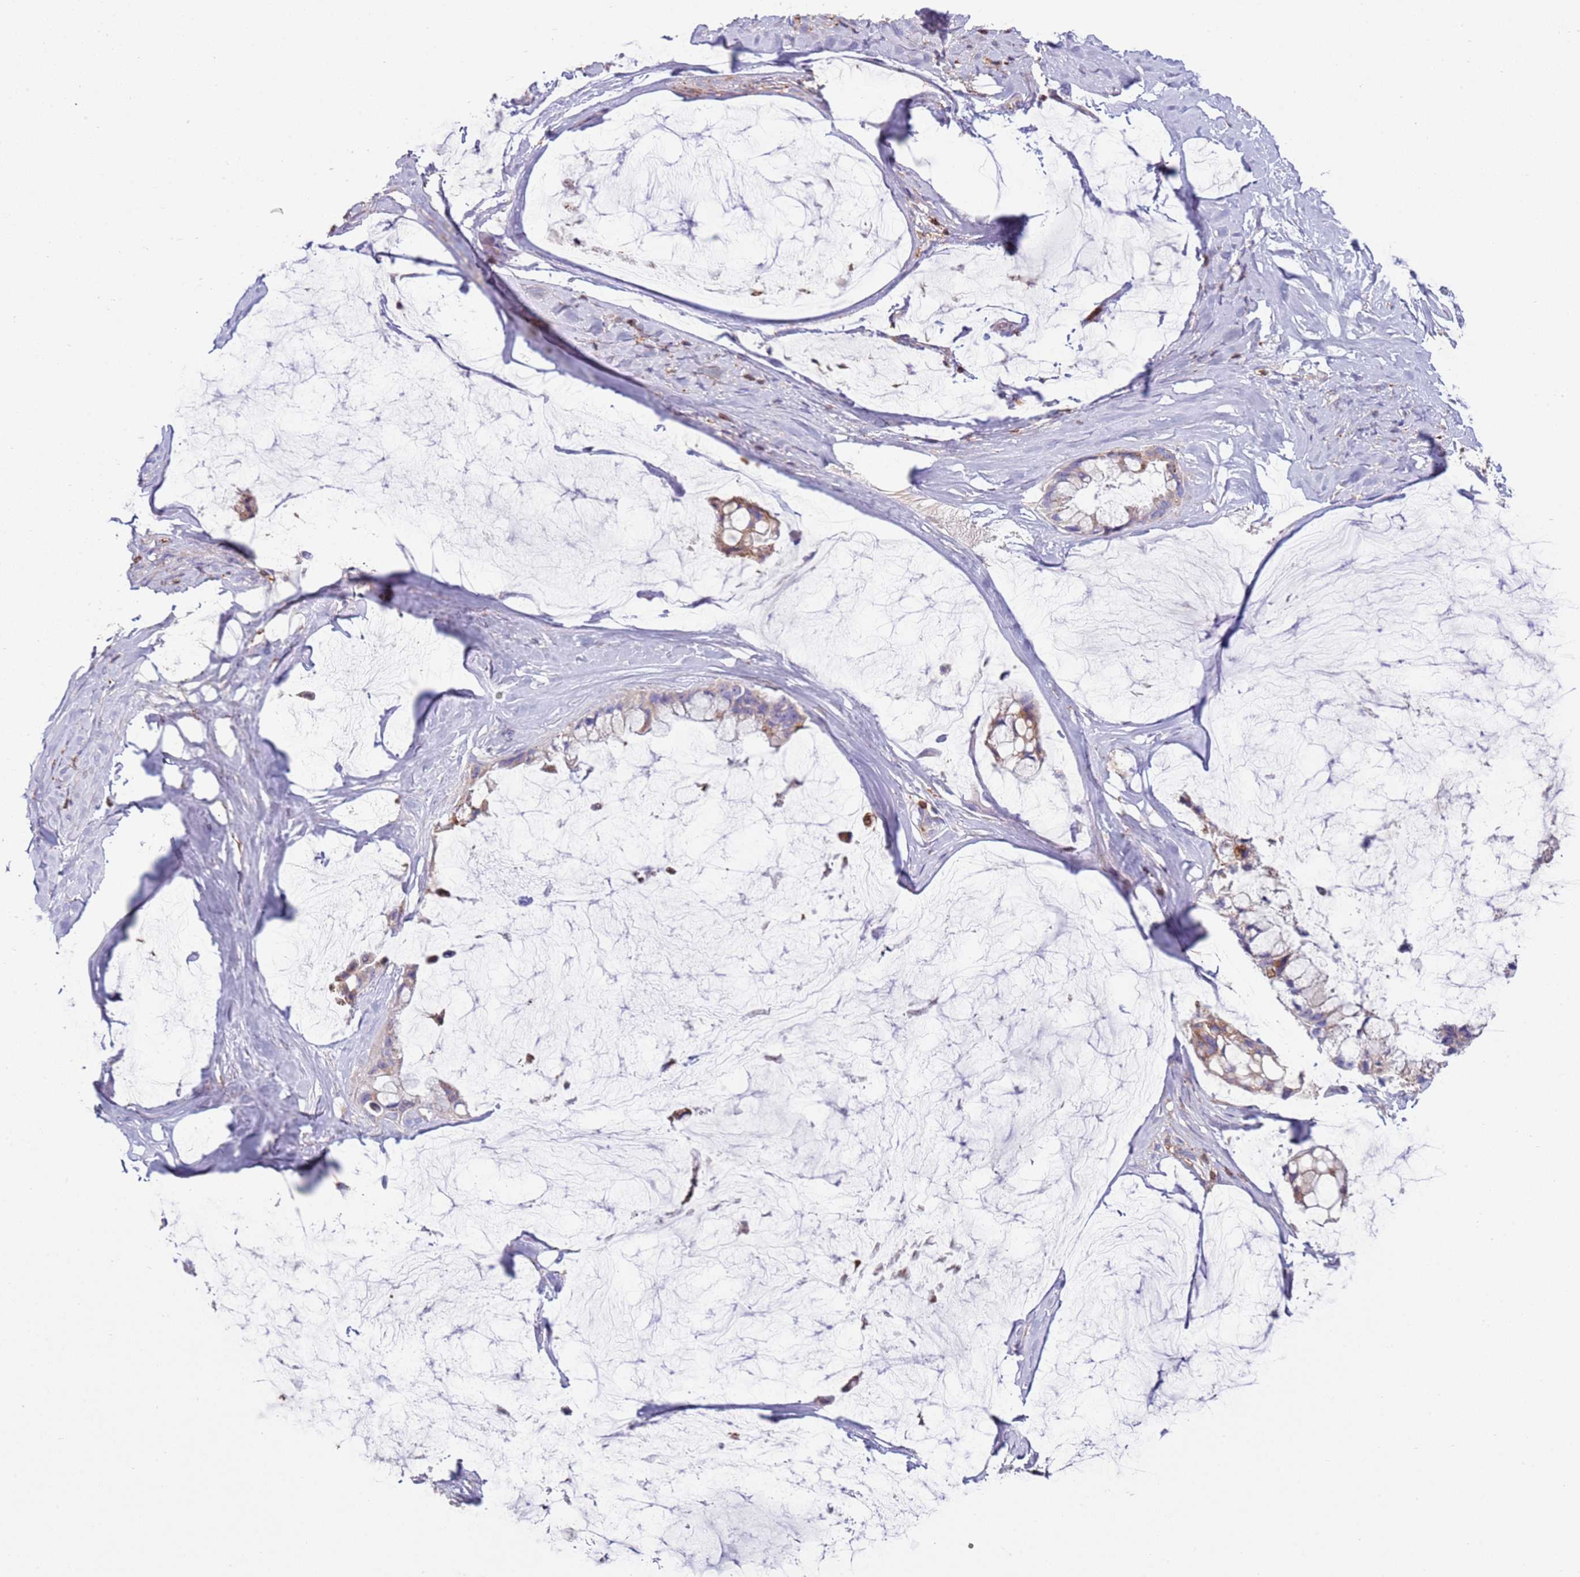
{"staining": {"intensity": "weak", "quantity": ">75%", "location": "cytoplasmic/membranous"}, "tissue": "ovarian cancer", "cell_type": "Tumor cells", "image_type": "cancer", "snomed": [{"axis": "morphology", "description": "Cystadenocarcinoma, mucinous, NOS"}, {"axis": "topography", "description": "Ovary"}], "caption": "Protein staining exhibits weak cytoplasmic/membranous expression in approximately >75% of tumor cells in ovarian mucinous cystadenocarcinoma. (IHC, brightfield microscopy, high magnification).", "gene": "TTPAL", "patient": {"sex": "female", "age": 39}}